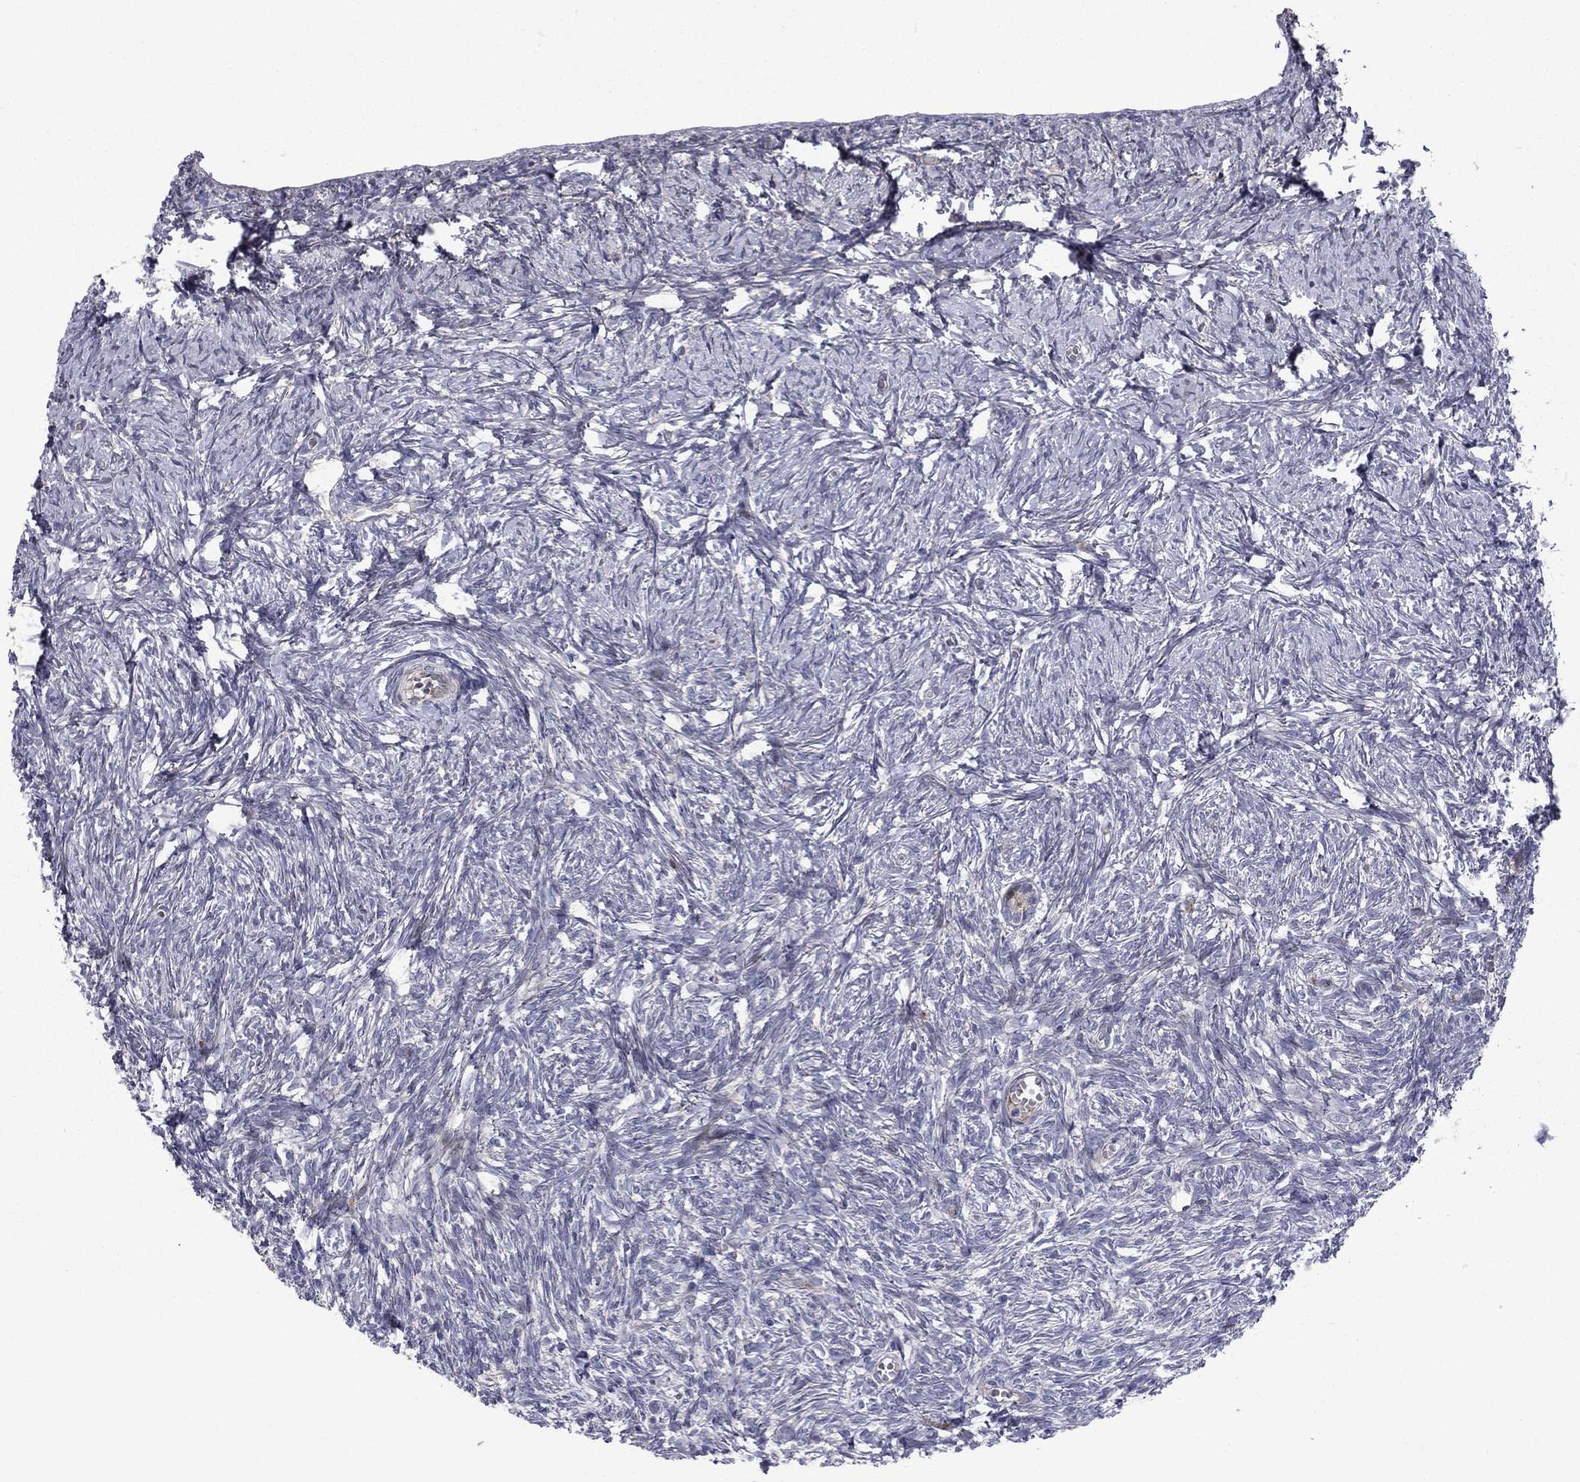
{"staining": {"intensity": "negative", "quantity": "none", "location": "none"}, "tissue": "ovary", "cell_type": "Follicle cells", "image_type": "normal", "snomed": [{"axis": "morphology", "description": "Normal tissue, NOS"}, {"axis": "topography", "description": "Ovary"}], "caption": "The immunohistochemistry micrograph has no significant staining in follicle cells of ovary.", "gene": "MIOS", "patient": {"sex": "female", "age": 43}}